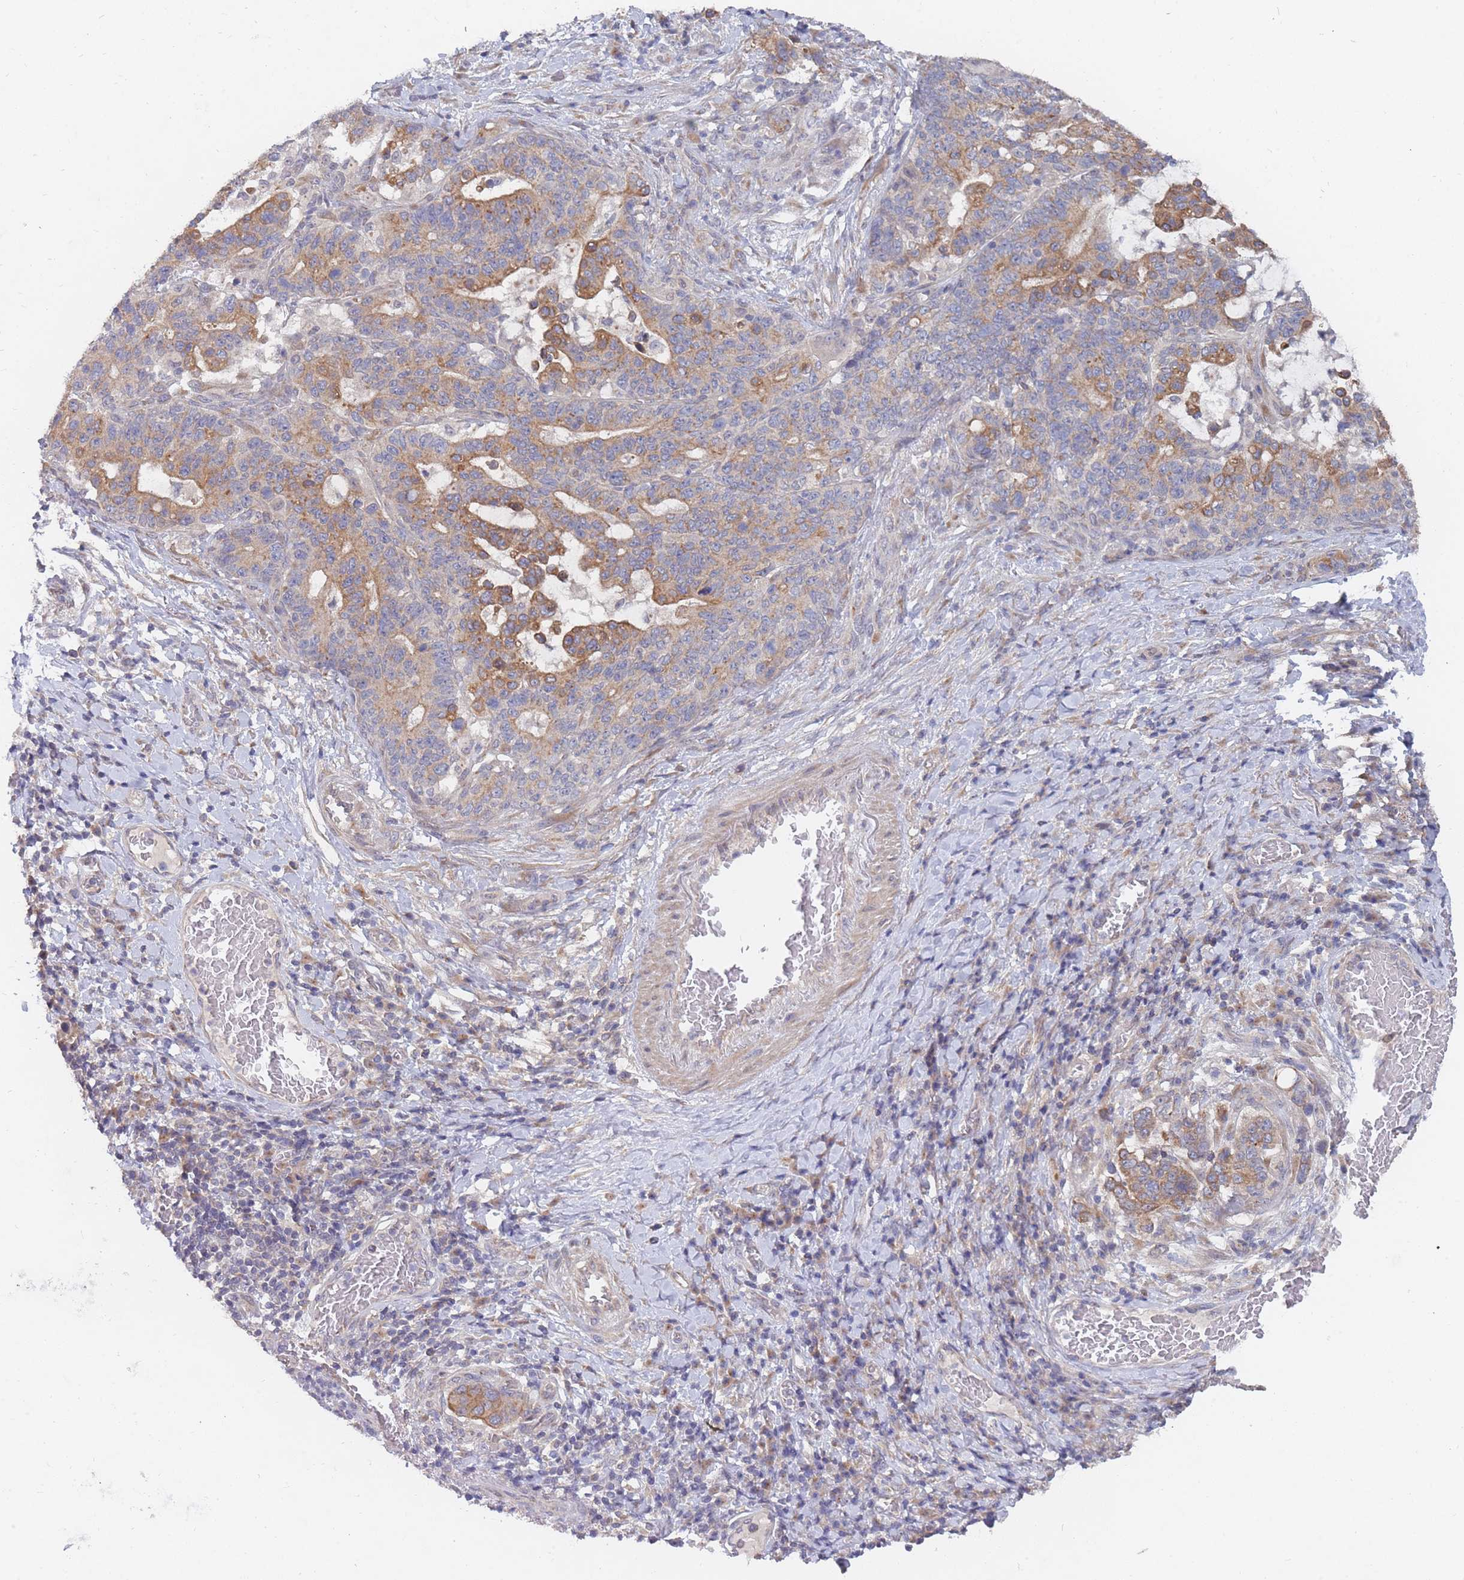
{"staining": {"intensity": "moderate", "quantity": "25%-75%", "location": "cytoplasmic/membranous"}, "tissue": "stomach cancer", "cell_type": "Tumor cells", "image_type": "cancer", "snomed": [{"axis": "morphology", "description": "Normal tissue, NOS"}, {"axis": "morphology", "description": "Adenocarcinoma, NOS"}, {"axis": "topography", "description": "Stomach"}], "caption": "A photomicrograph of stomach cancer (adenocarcinoma) stained for a protein exhibits moderate cytoplasmic/membranous brown staining in tumor cells. (DAB IHC, brown staining for protein, blue staining for nuclei).", "gene": "SLC35F5", "patient": {"sex": "female", "age": 64}}